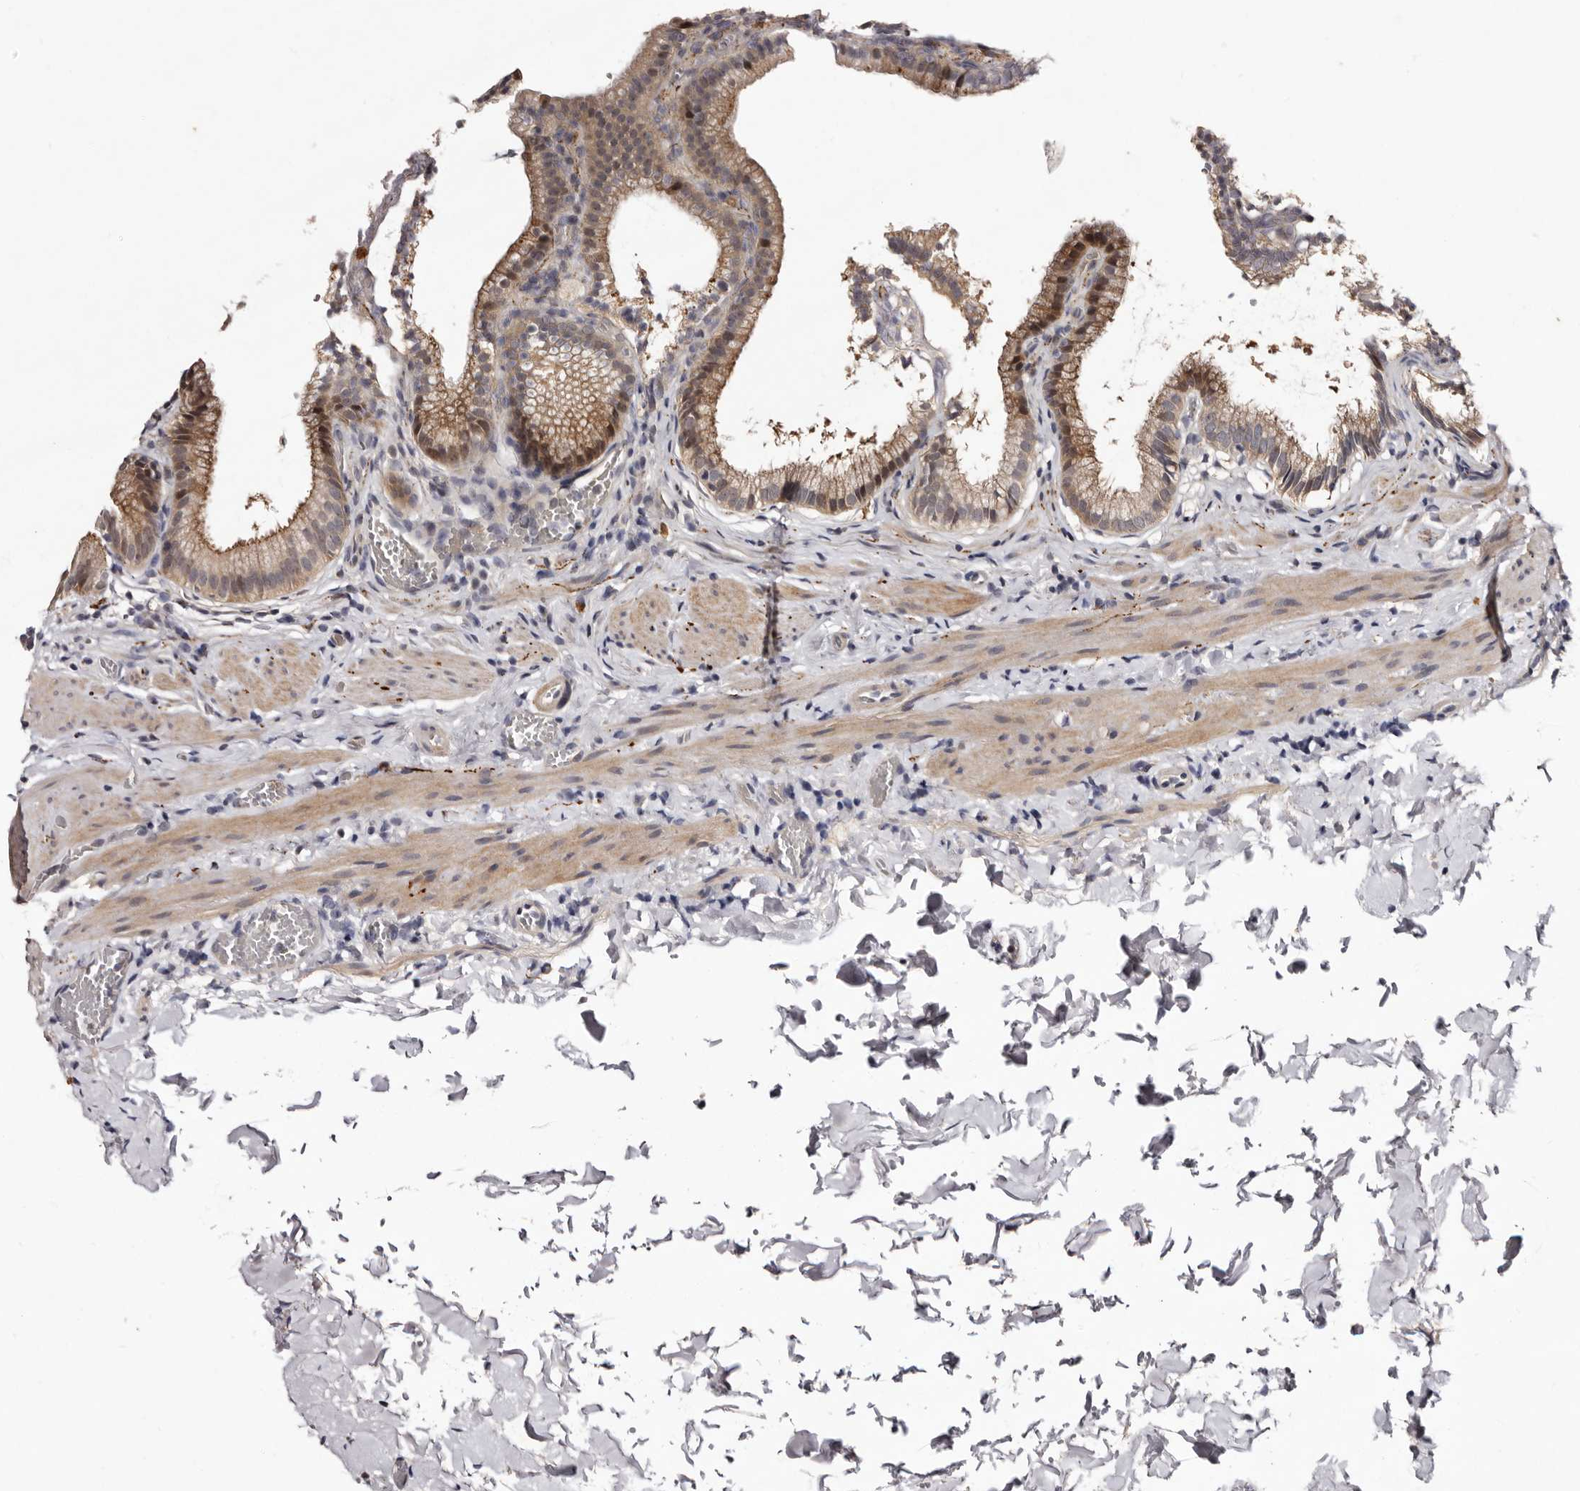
{"staining": {"intensity": "moderate", "quantity": ">75%", "location": "cytoplasmic/membranous"}, "tissue": "gallbladder", "cell_type": "Glandular cells", "image_type": "normal", "snomed": [{"axis": "morphology", "description": "Normal tissue, NOS"}, {"axis": "topography", "description": "Gallbladder"}], "caption": "Immunohistochemical staining of unremarkable gallbladder demonstrates >75% levels of moderate cytoplasmic/membranous protein positivity in about >75% of glandular cells.", "gene": "LANCL2", "patient": {"sex": "male", "age": 38}}